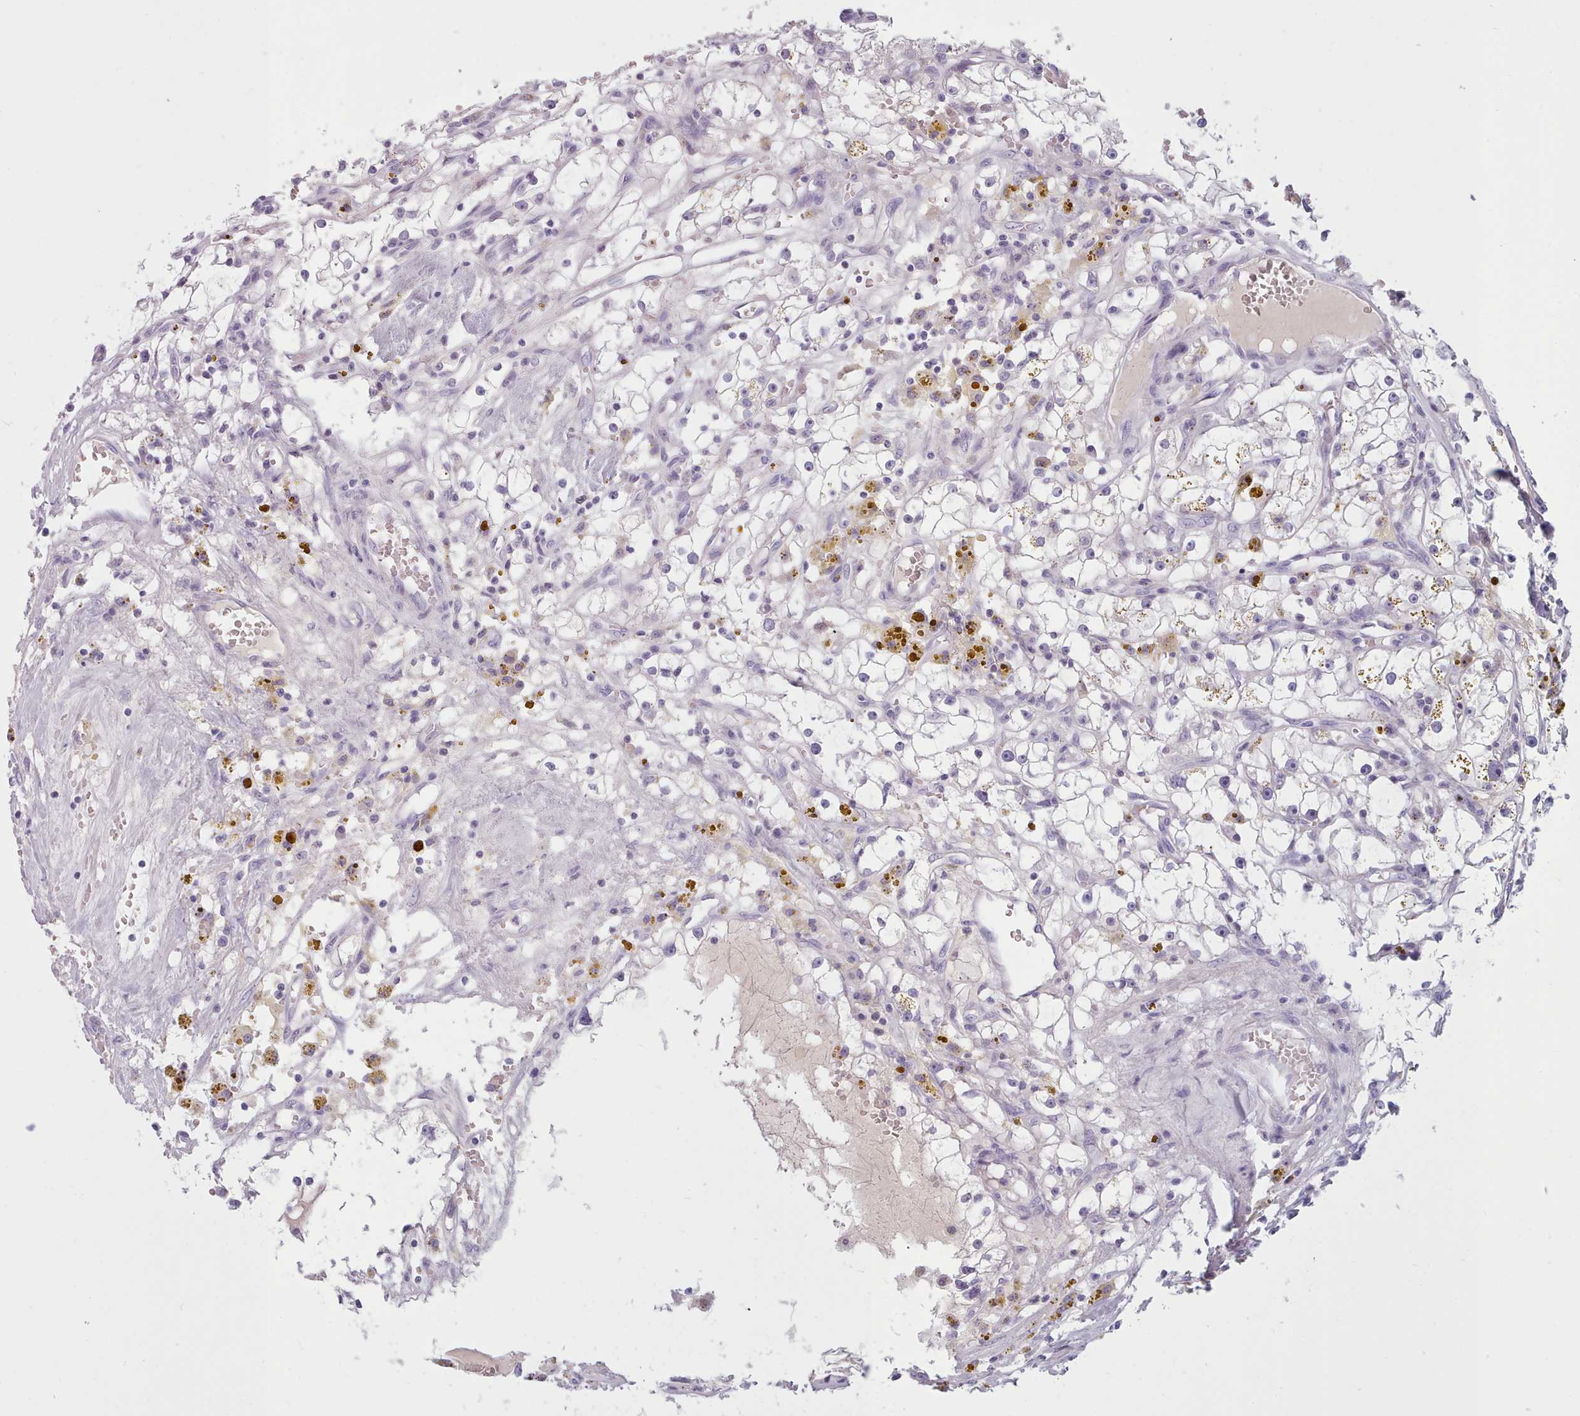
{"staining": {"intensity": "negative", "quantity": "none", "location": "none"}, "tissue": "renal cancer", "cell_type": "Tumor cells", "image_type": "cancer", "snomed": [{"axis": "morphology", "description": "Adenocarcinoma, NOS"}, {"axis": "topography", "description": "Kidney"}], "caption": "A high-resolution histopathology image shows IHC staining of renal cancer (adenocarcinoma), which displays no significant staining in tumor cells.", "gene": "ZNF43", "patient": {"sex": "male", "age": 56}}